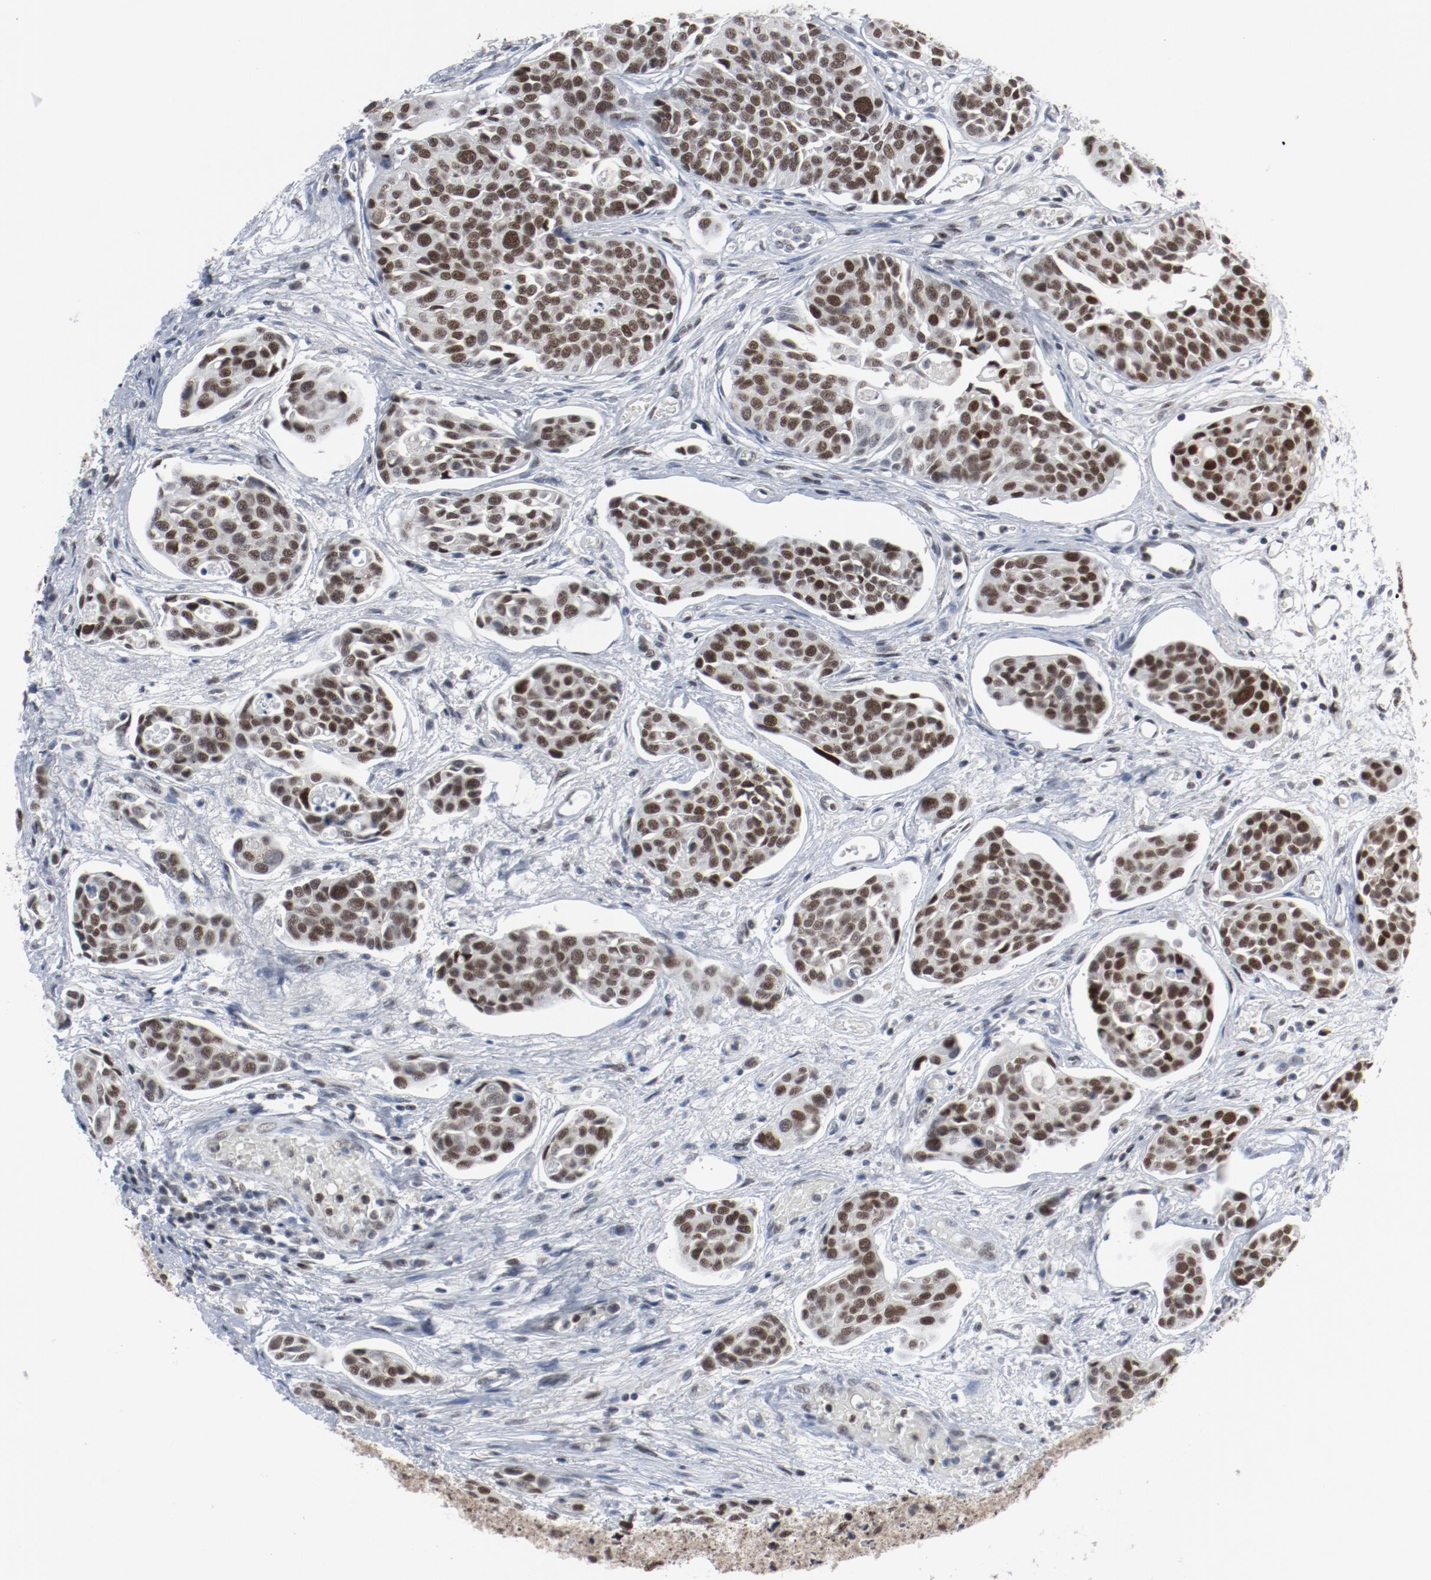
{"staining": {"intensity": "moderate", "quantity": ">75%", "location": "nuclear"}, "tissue": "urothelial cancer", "cell_type": "Tumor cells", "image_type": "cancer", "snomed": [{"axis": "morphology", "description": "Urothelial carcinoma, High grade"}, {"axis": "topography", "description": "Urinary bladder"}], "caption": "Urothelial carcinoma (high-grade) was stained to show a protein in brown. There is medium levels of moderate nuclear staining in about >75% of tumor cells.", "gene": "JMJD6", "patient": {"sex": "male", "age": 78}}